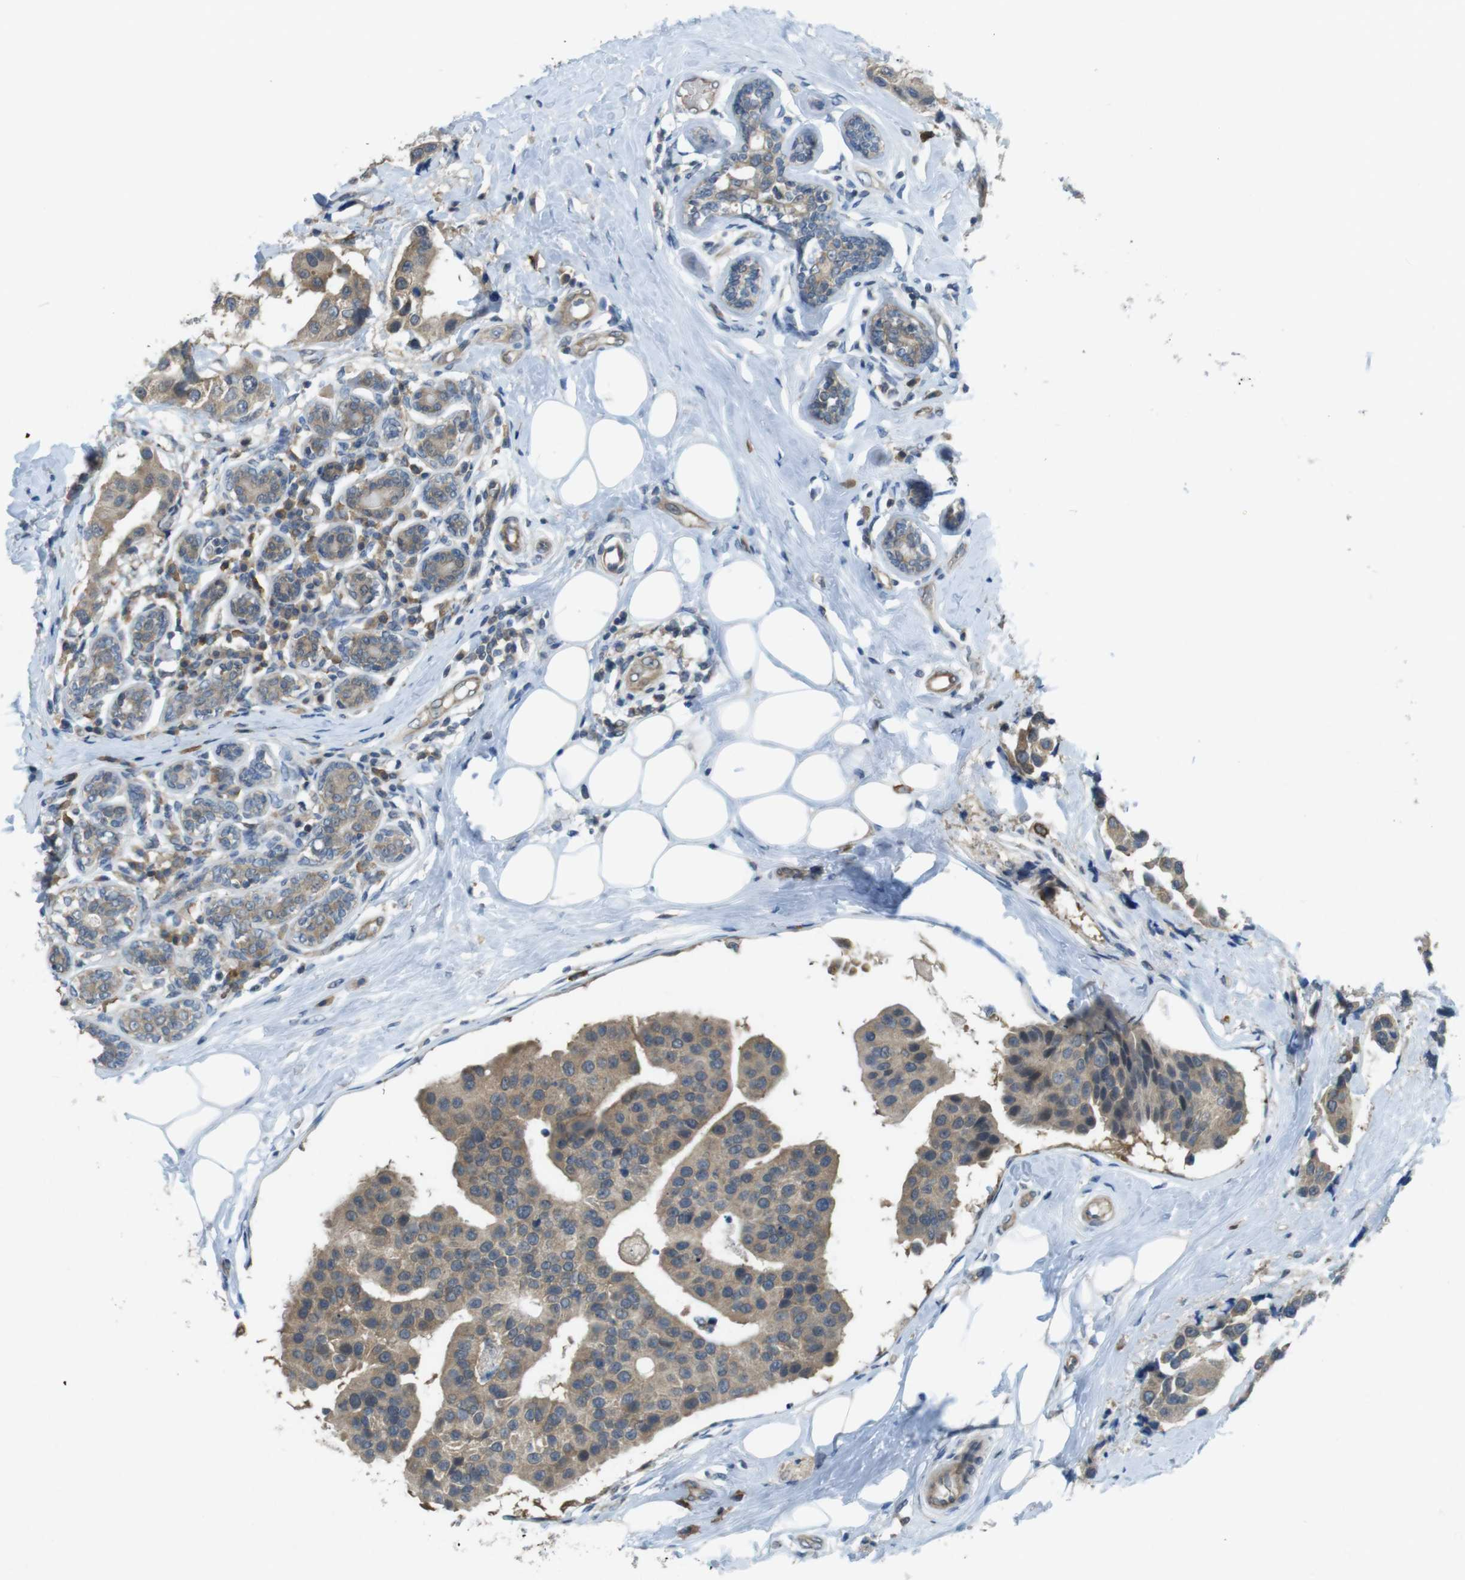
{"staining": {"intensity": "weak", "quantity": ">75%", "location": "cytoplasmic/membranous"}, "tissue": "breast cancer", "cell_type": "Tumor cells", "image_type": "cancer", "snomed": [{"axis": "morphology", "description": "Normal tissue, NOS"}, {"axis": "morphology", "description": "Duct carcinoma"}, {"axis": "topography", "description": "Breast"}], "caption": "This micrograph exhibits immunohistochemistry staining of breast cancer (invasive ductal carcinoma), with low weak cytoplasmic/membranous staining in approximately >75% of tumor cells.", "gene": "SUGT1", "patient": {"sex": "female", "age": 39}}